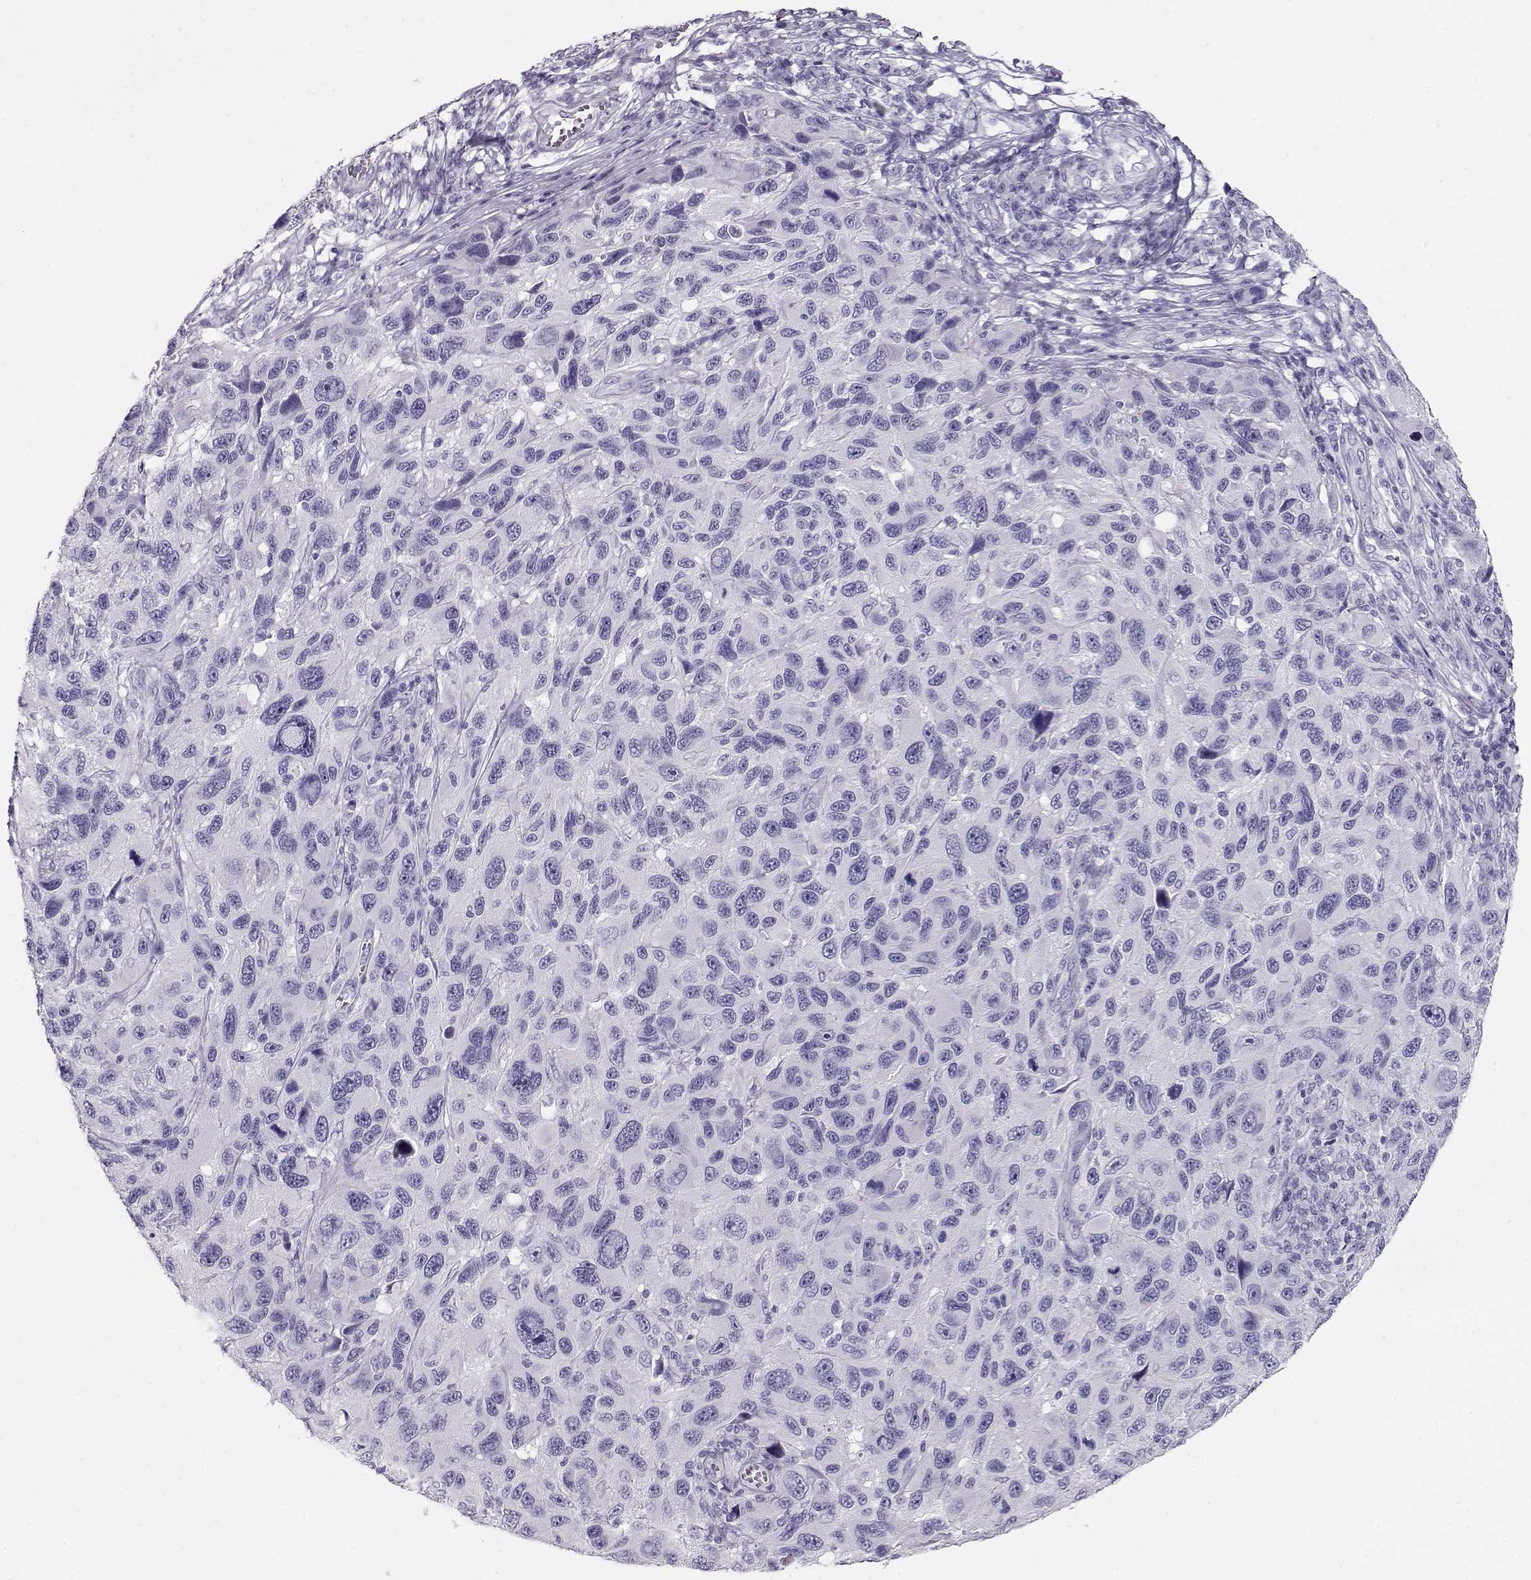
{"staining": {"intensity": "negative", "quantity": "none", "location": "none"}, "tissue": "melanoma", "cell_type": "Tumor cells", "image_type": "cancer", "snomed": [{"axis": "morphology", "description": "Malignant melanoma, NOS"}, {"axis": "topography", "description": "Skin"}], "caption": "DAB immunohistochemical staining of malignant melanoma shows no significant positivity in tumor cells. (DAB (3,3'-diaminobenzidine) IHC visualized using brightfield microscopy, high magnification).", "gene": "ACTN2", "patient": {"sex": "male", "age": 53}}